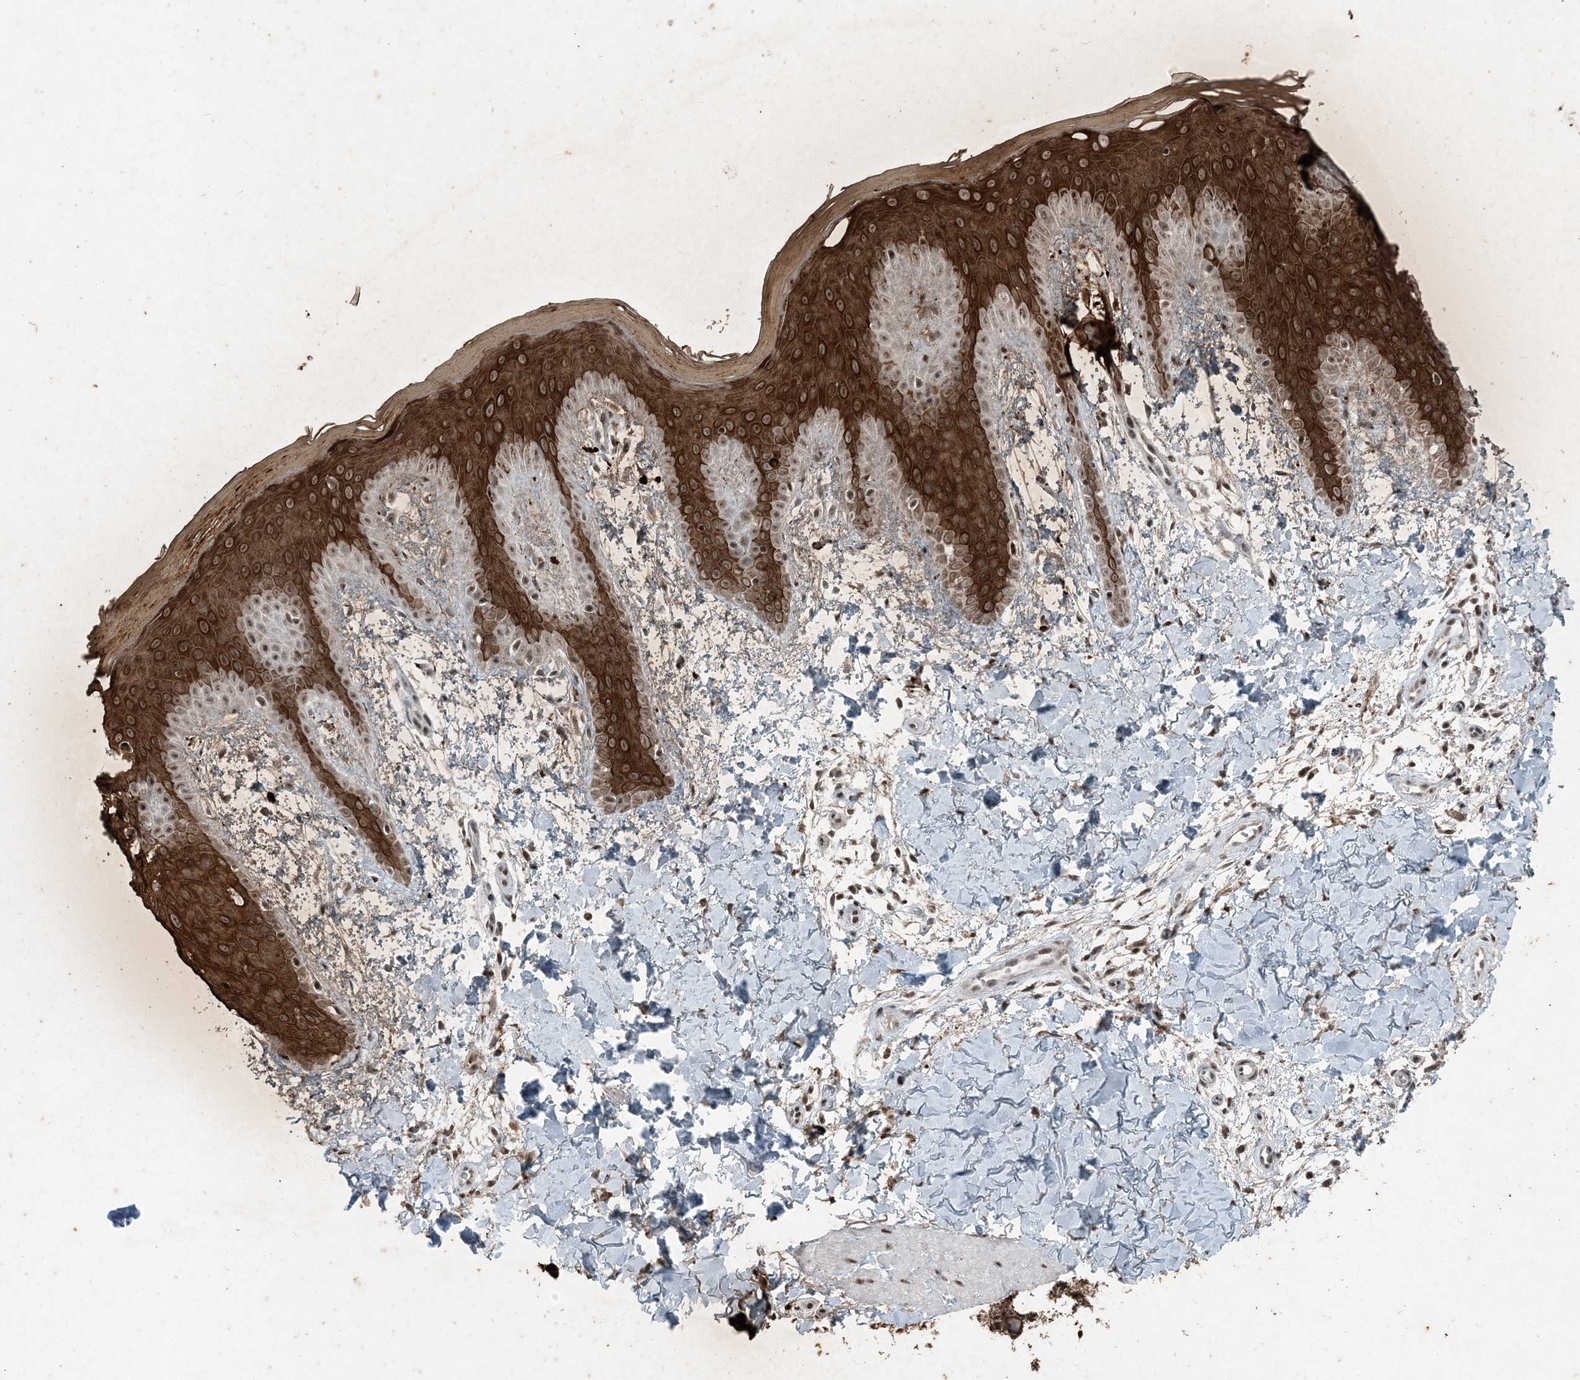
{"staining": {"intensity": "moderate", "quantity": ">75%", "location": "cytoplasmic/membranous"}, "tissue": "skin", "cell_type": "Fibroblasts", "image_type": "normal", "snomed": [{"axis": "morphology", "description": "Normal tissue, NOS"}, {"axis": "topography", "description": "Skin"}], "caption": "The histopathology image reveals immunohistochemical staining of normal skin. There is moderate cytoplasmic/membranous staining is present in approximately >75% of fibroblasts. Nuclei are stained in blue.", "gene": "TADA2B", "patient": {"sex": "male", "age": 36}}